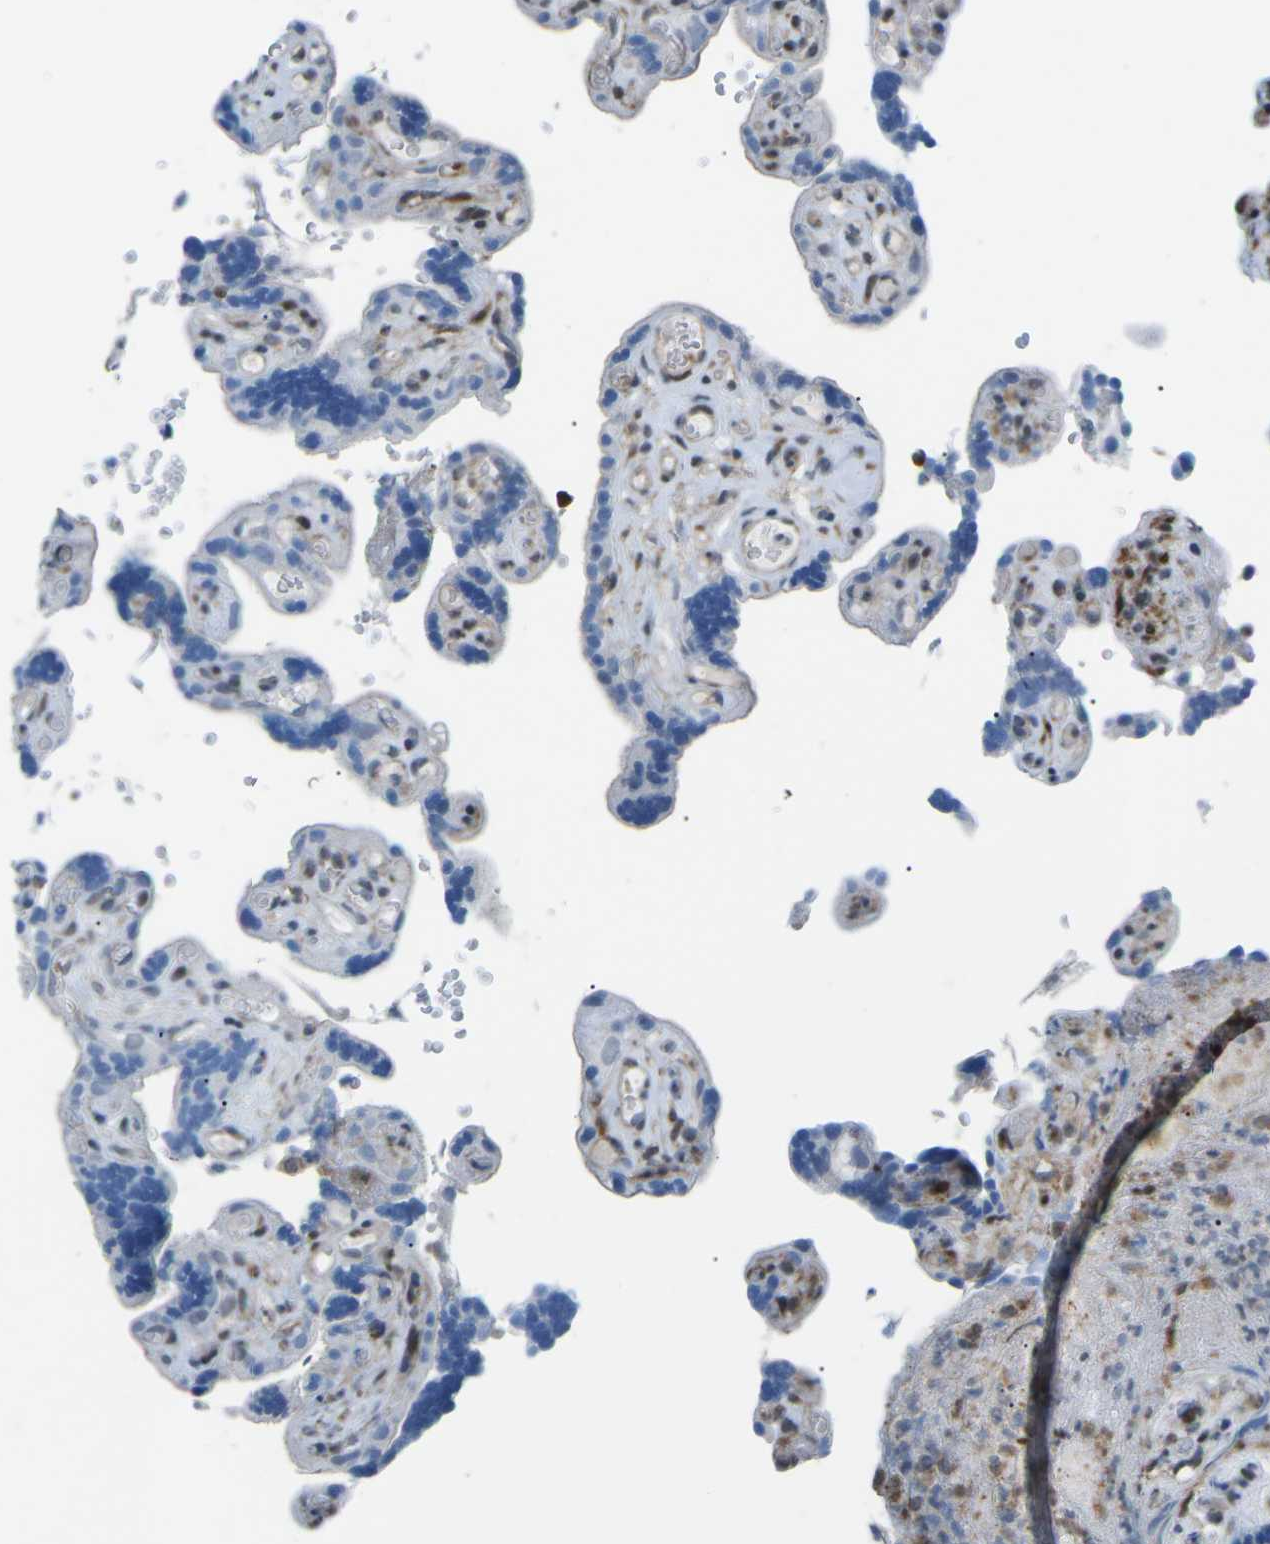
{"staining": {"intensity": "strong", "quantity": ">75%", "location": "nuclear"}, "tissue": "placenta", "cell_type": "Decidual cells", "image_type": "normal", "snomed": [{"axis": "morphology", "description": "Normal tissue, NOS"}, {"axis": "topography", "description": "Placenta"}], "caption": "Decidual cells reveal high levels of strong nuclear staining in about >75% of cells in normal placenta. The staining was performed using DAB (3,3'-diaminobenzidine) to visualize the protein expression in brown, while the nuclei were stained in blue with hematoxylin (Magnification: 20x).", "gene": "MBNL1", "patient": {"sex": "female", "age": 30}}